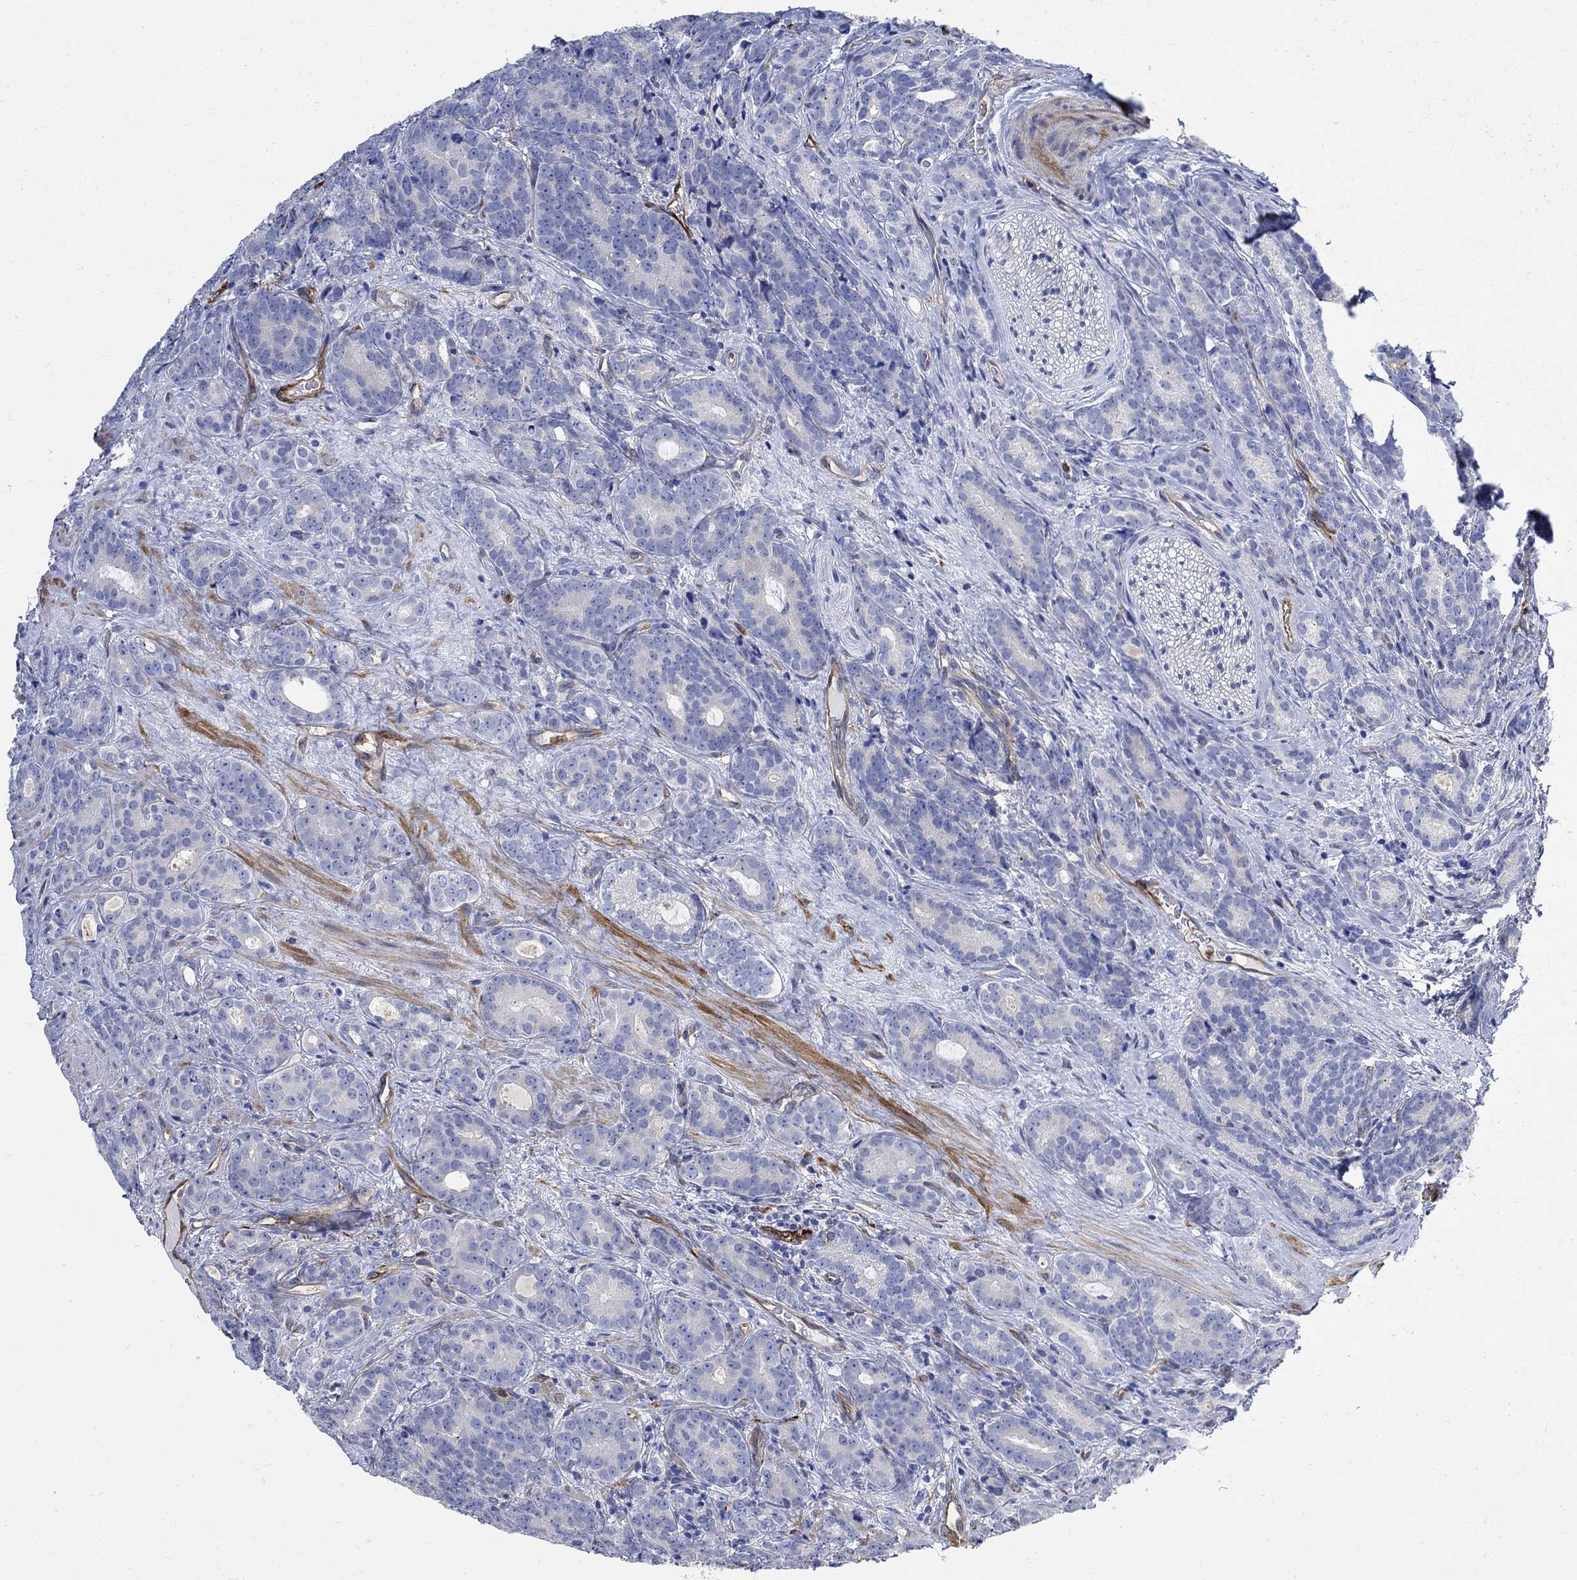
{"staining": {"intensity": "negative", "quantity": "none", "location": "none"}, "tissue": "prostate cancer", "cell_type": "Tumor cells", "image_type": "cancer", "snomed": [{"axis": "morphology", "description": "Adenocarcinoma, NOS"}, {"axis": "topography", "description": "Prostate"}], "caption": "Immunohistochemistry histopathology image of neoplastic tissue: human adenocarcinoma (prostate) stained with DAB (3,3'-diaminobenzidine) reveals no significant protein expression in tumor cells.", "gene": "TGM2", "patient": {"sex": "male", "age": 71}}